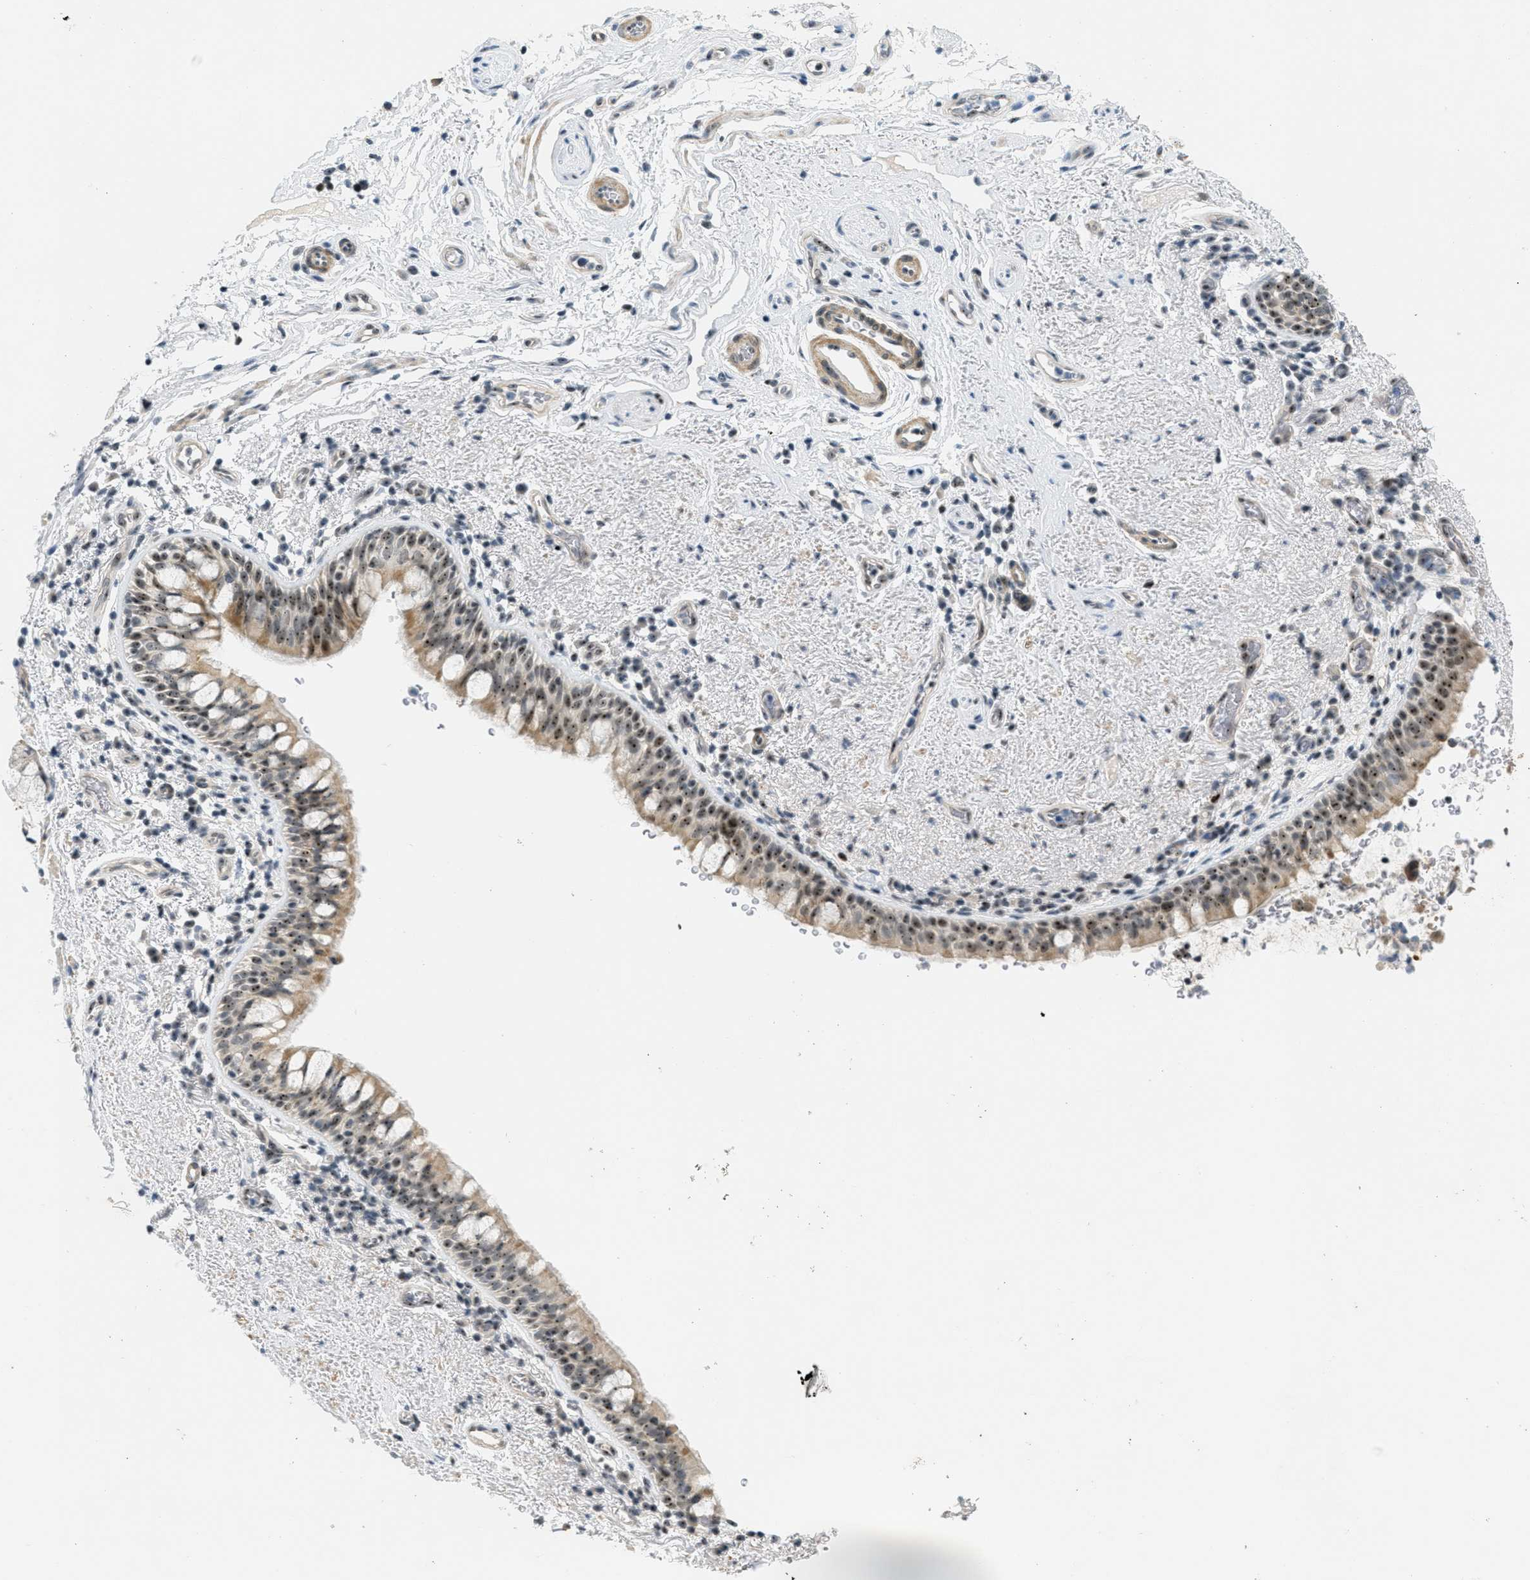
{"staining": {"intensity": "moderate", "quantity": ">75%", "location": "cytoplasmic/membranous,nuclear"}, "tissue": "bronchus", "cell_type": "Respiratory epithelial cells", "image_type": "normal", "snomed": [{"axis": "morphology", "description": "Normal tissue, NOS"}, {"axis": "morphology", "description": "Inflammation, NOS"}, {"axis": "topography", "description": "Cartilage tissue"}, {"axis": "topography", "description": "Bronchus"}], "caption": "Immunohistochemistry staining of unremarkable bronchus, which exhibits medium levels of moderate cytoplasmic/membranous,nuclear positivity in about >75% of respiratory epithelial cells indicating moderate cytoplasmic/membranous,nuclear protein staining. The staining was performed using DAB (brown) for protein detection and nuclei were counterstained in hematoxylin (blue).", "gene": "DDX47", "patient": {"sex": "male", "age": 77}}